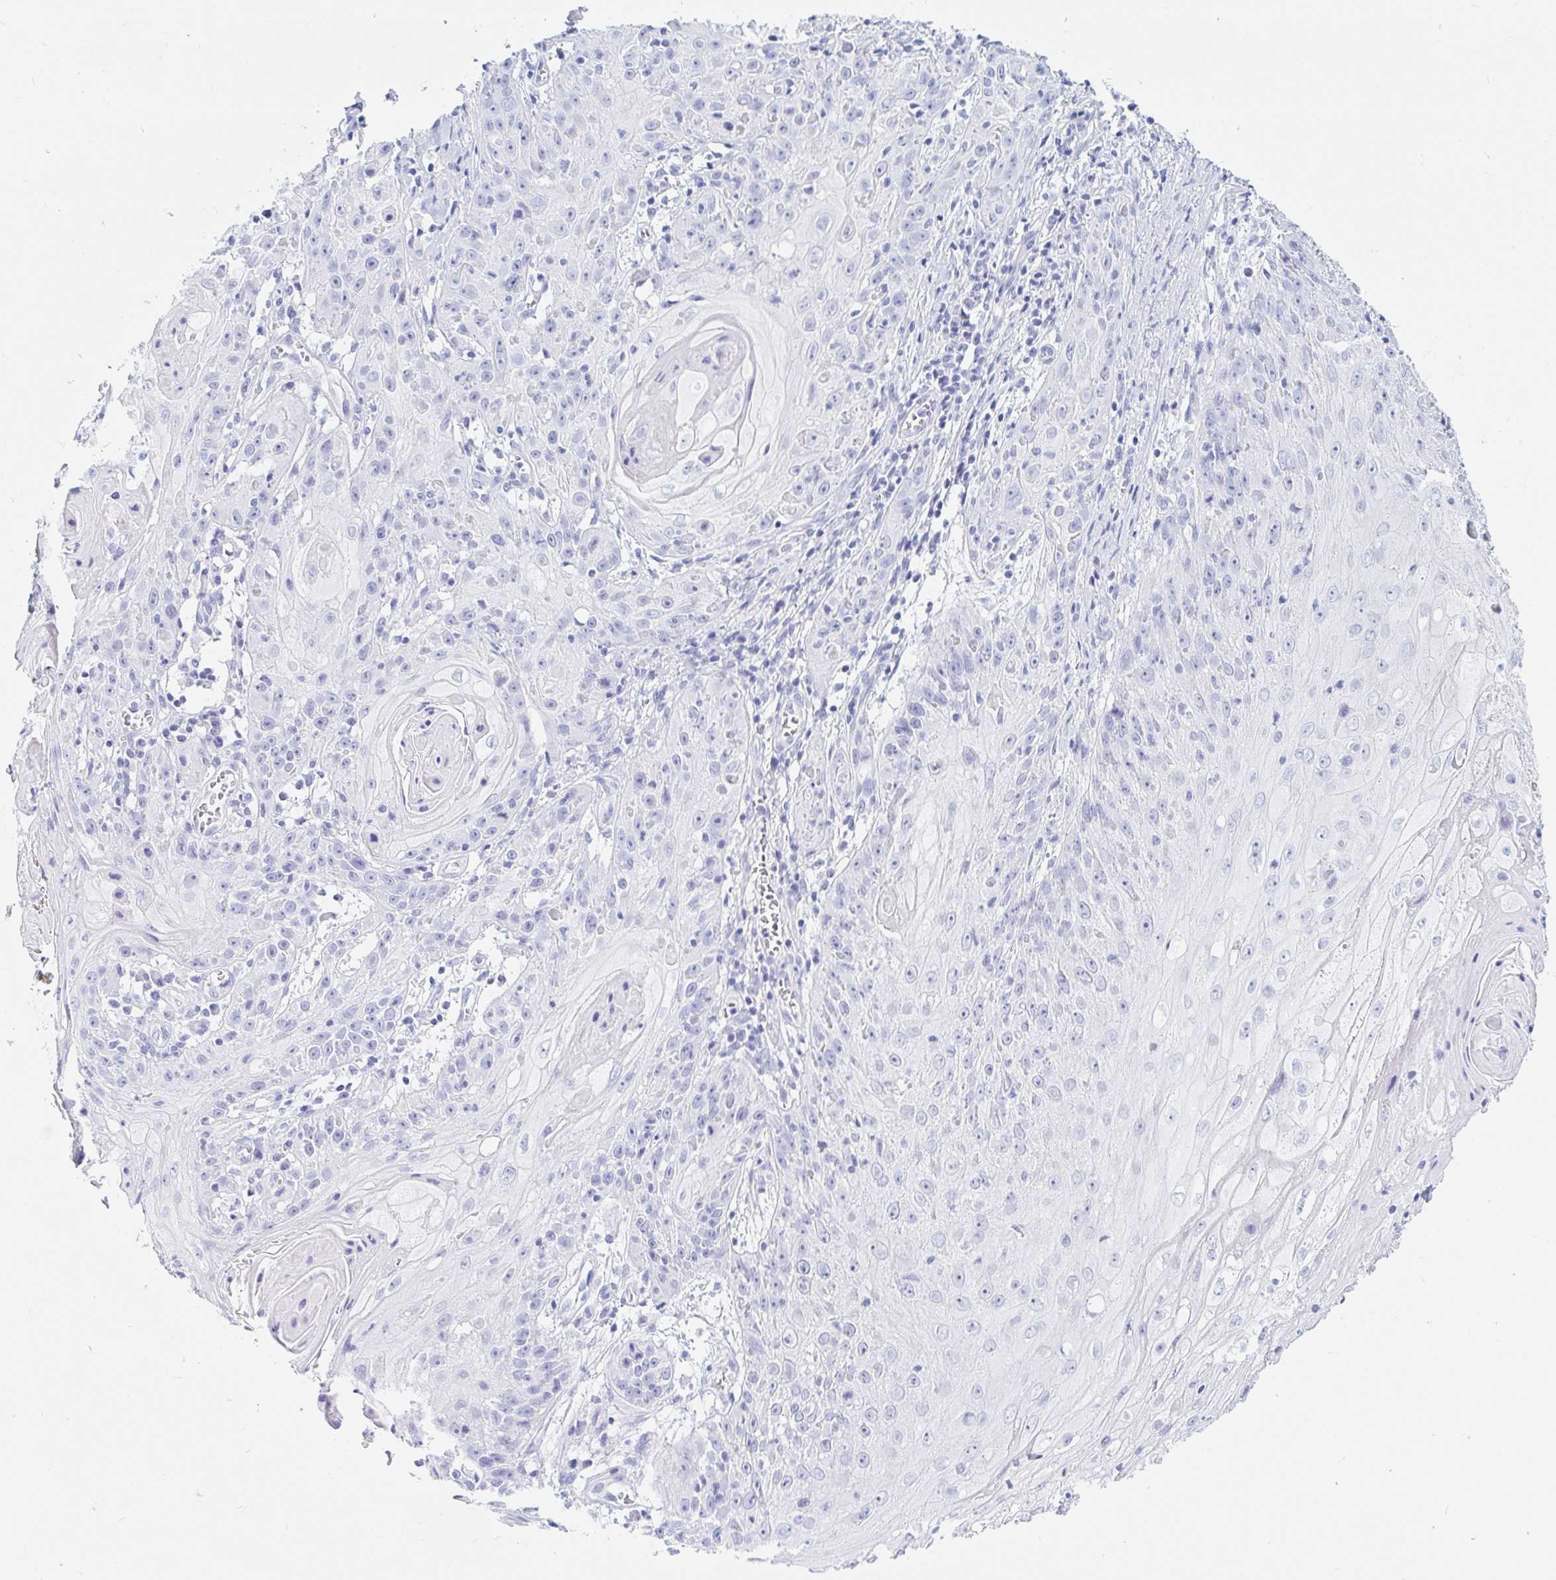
{"staining": {"intensity": "negative", "quantity": "none", "location": "none"}, "tissue": "skin cancer", "cell_type": "Tumor cells", "image_type": "cancer", "snomed": [{"axis": "morphology", "description": "Squamous cell carcinoma, NOS"}, {"axis": "topography", "description": "Skin"}, {"axis": "topography", "description": "Vulva"}], "caption": "Protein analysis of skin cancer (squamous cell carcinoma) exhibits no significant staining in tumor cells. (DAB immunohistochemistry with hematoxylin counter stain).", "gene": "PPP1R1B", "patient": {"sex": "female", "age": 76}}